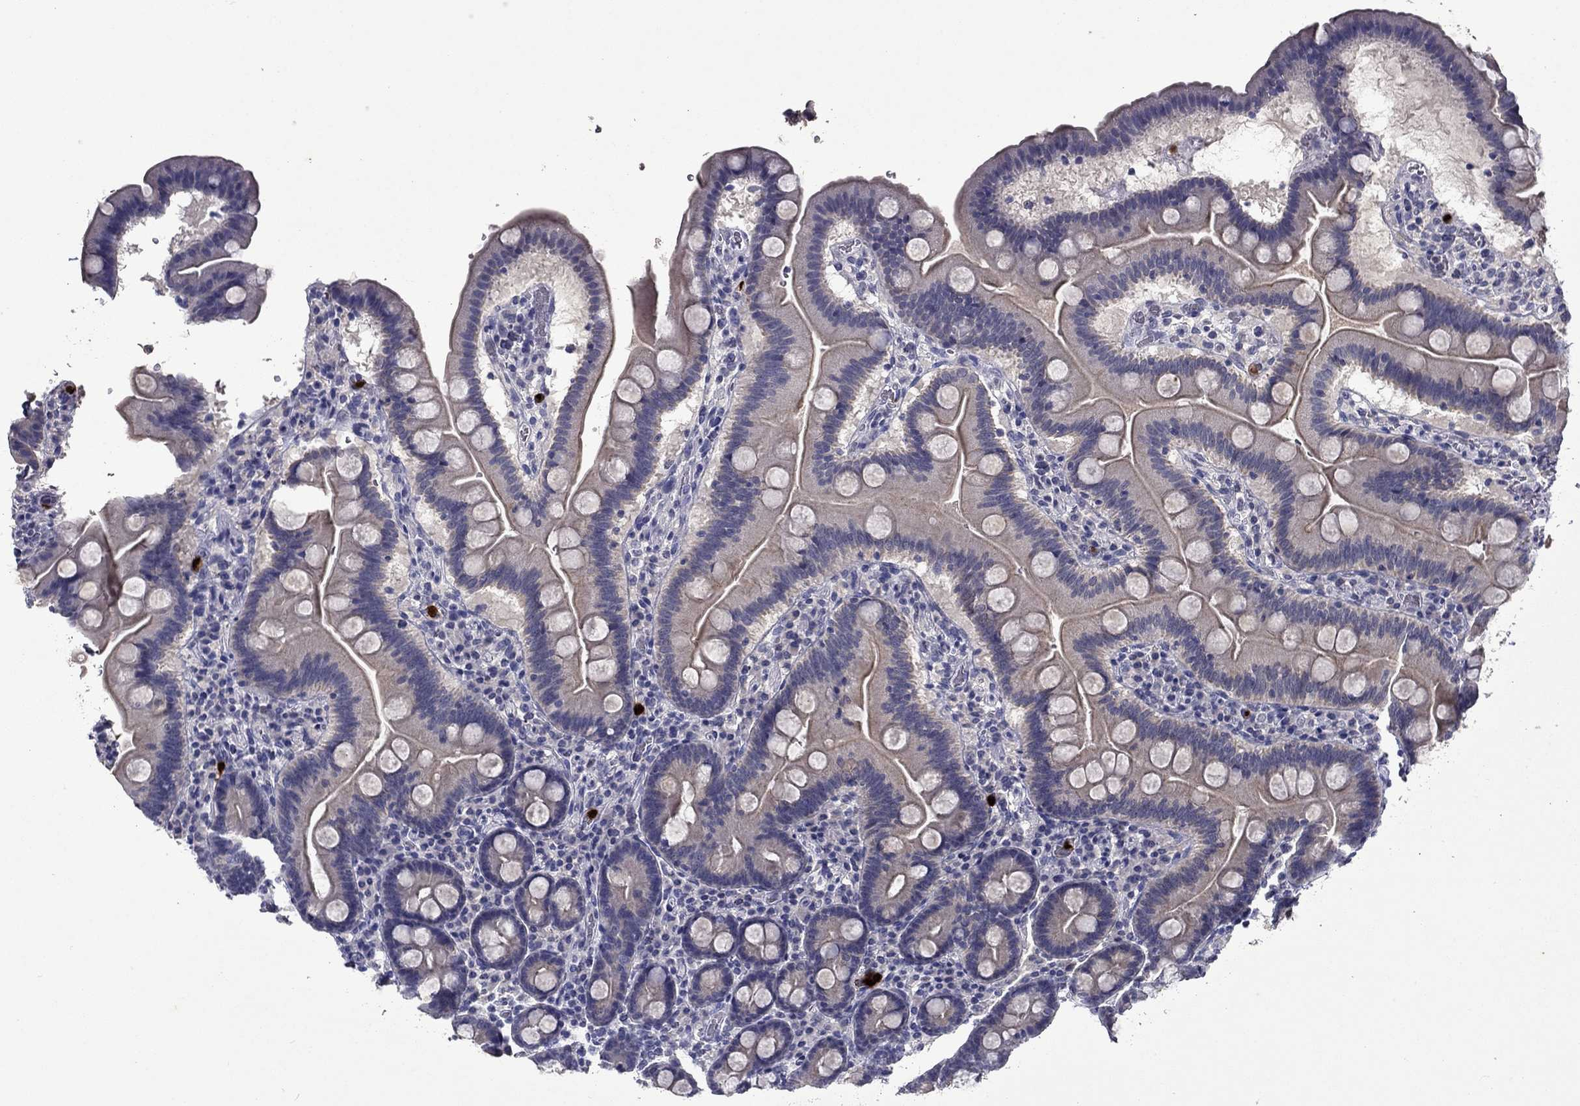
{"staining": {"intensity": "negative", "quantity": "none", "location": "none"}, "tissue": "duodenum", "cell_type": "Glandular cells", "image_type": "normal", "snomed": [{"axis": "morphology", "description": "Normal tissue, NOS"}, {"axis": "topography", "description": "Duodenum"}], "caption": "DAB (3,3'-diaminobenzidine) immunohistochemical staining of normal duodenum exhibits no significant positivity in glandular cells.", "gene": "IRF5", "patient": {"sex": "male", "age": 59}}